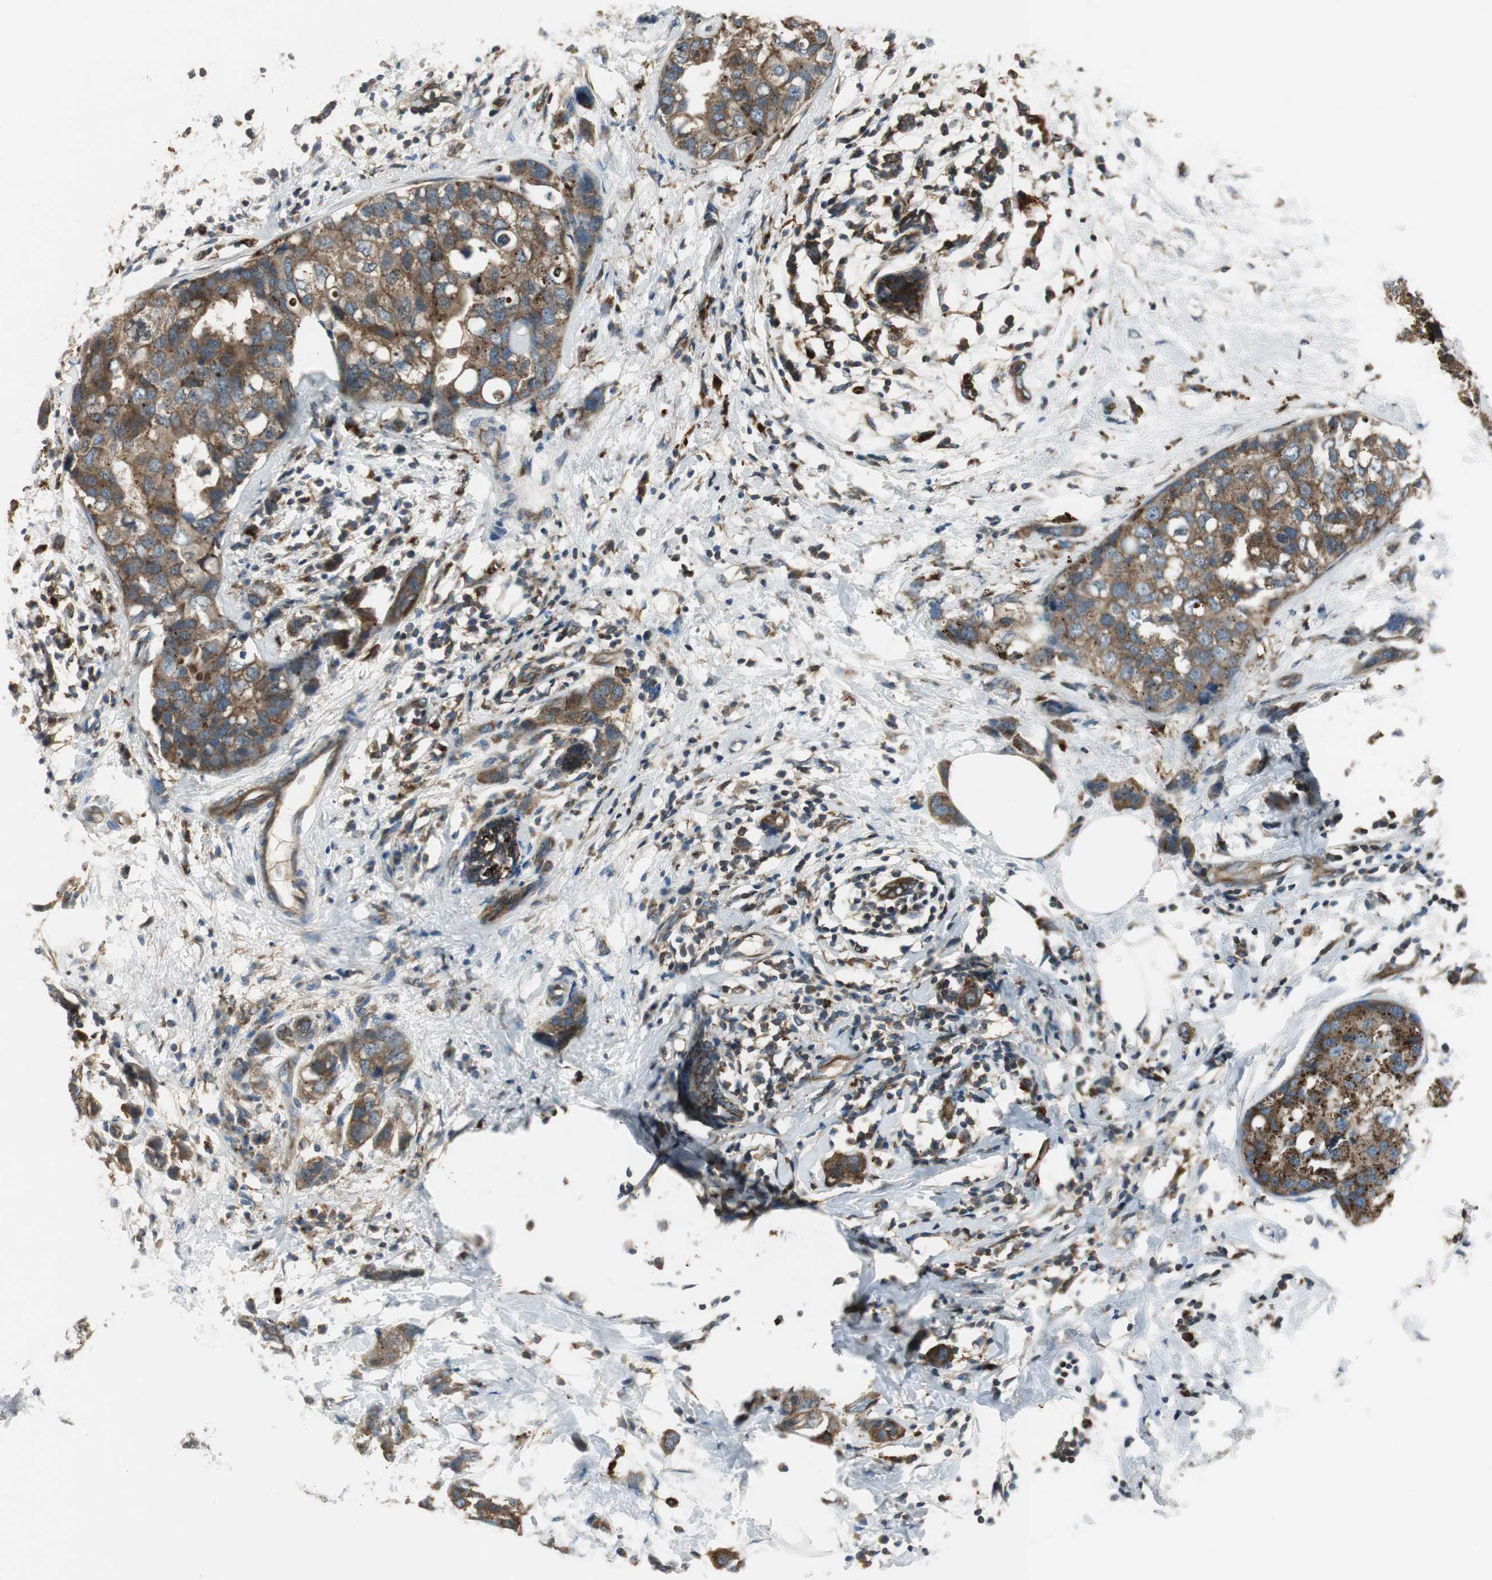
{"staining": {"intensity": "strong", "quantity": ">75%", "location": "cytoplasmic/membranous"}, "tissue": "breast cancer", "cell_type": "Tumor cells", "image_type": "cancer", "snomed": [{"axis": "morphology", "description": "Normal tissue, NOS"}, {"axis": "morphology", "description": "Duct carcinoma"}, {"axis": "topography", "description": "Breast"}], "caption": "A brown stain shows strong cytoplasmic/membranous staining of a protein in human breast cancer tumor cells.", "gene": "NCK1", "patient": {"sex": "female", "age": 50}}